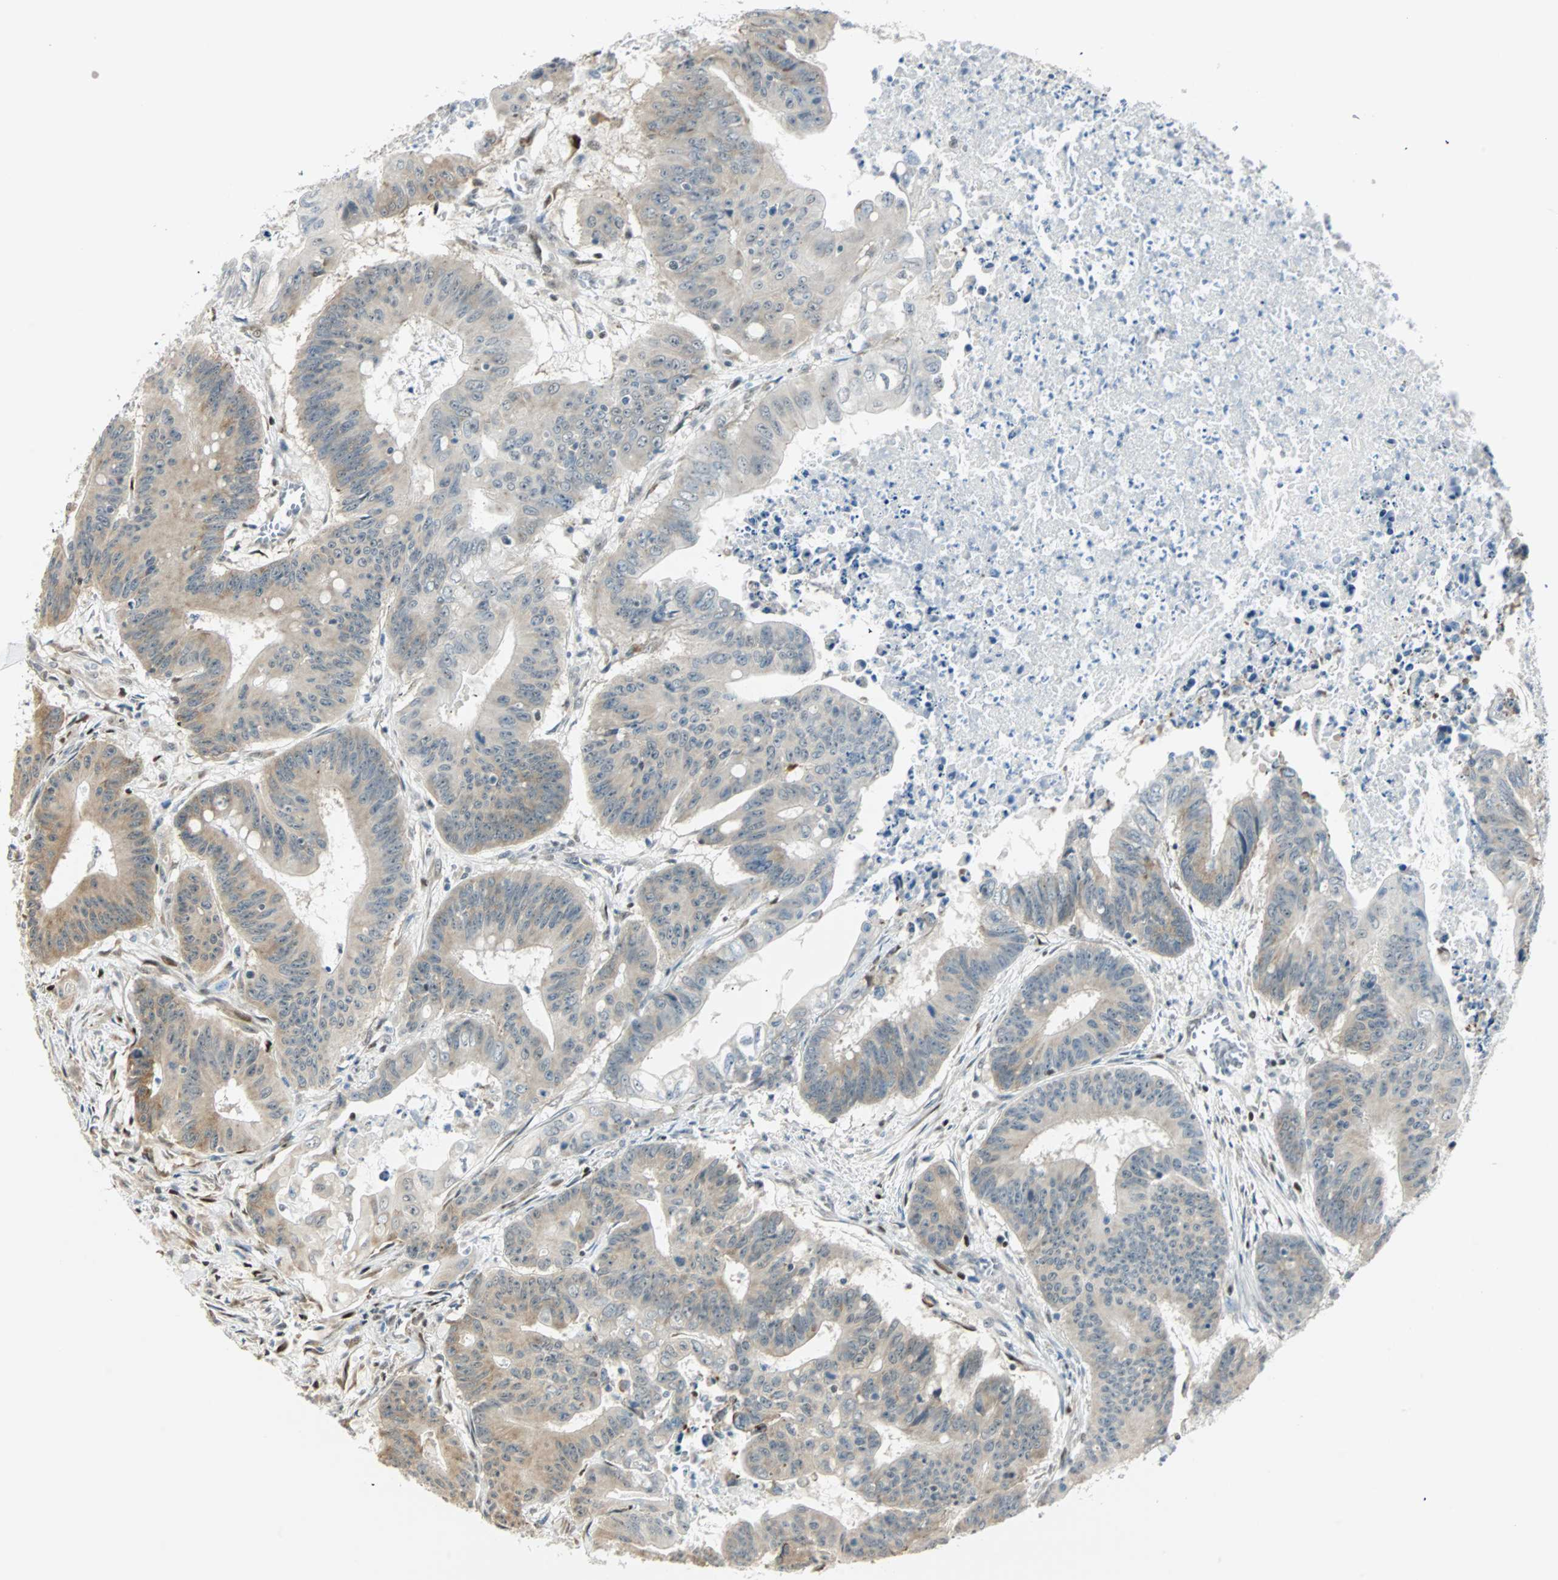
{"staining": {"intensity": "weak", "quantity": "<25%", "location": "cytoplasmic/membranous"}, "tissue": "colorectal cancer", "cell_type": "Tumor cells", "image_type": "cancer", "snomed": [{"axis": "morphology", "description": "Adenocarcinoma, NOS"}, {"axis": "topography", "description": "Colon"}], "caption": "Immunohistochemical staining of human colorectal cancer (adenocarcinoma) exhibits no significant positivity in tumor cells.", "gene": "MSX2", "patient": {"sex": "male", "age": 45}}